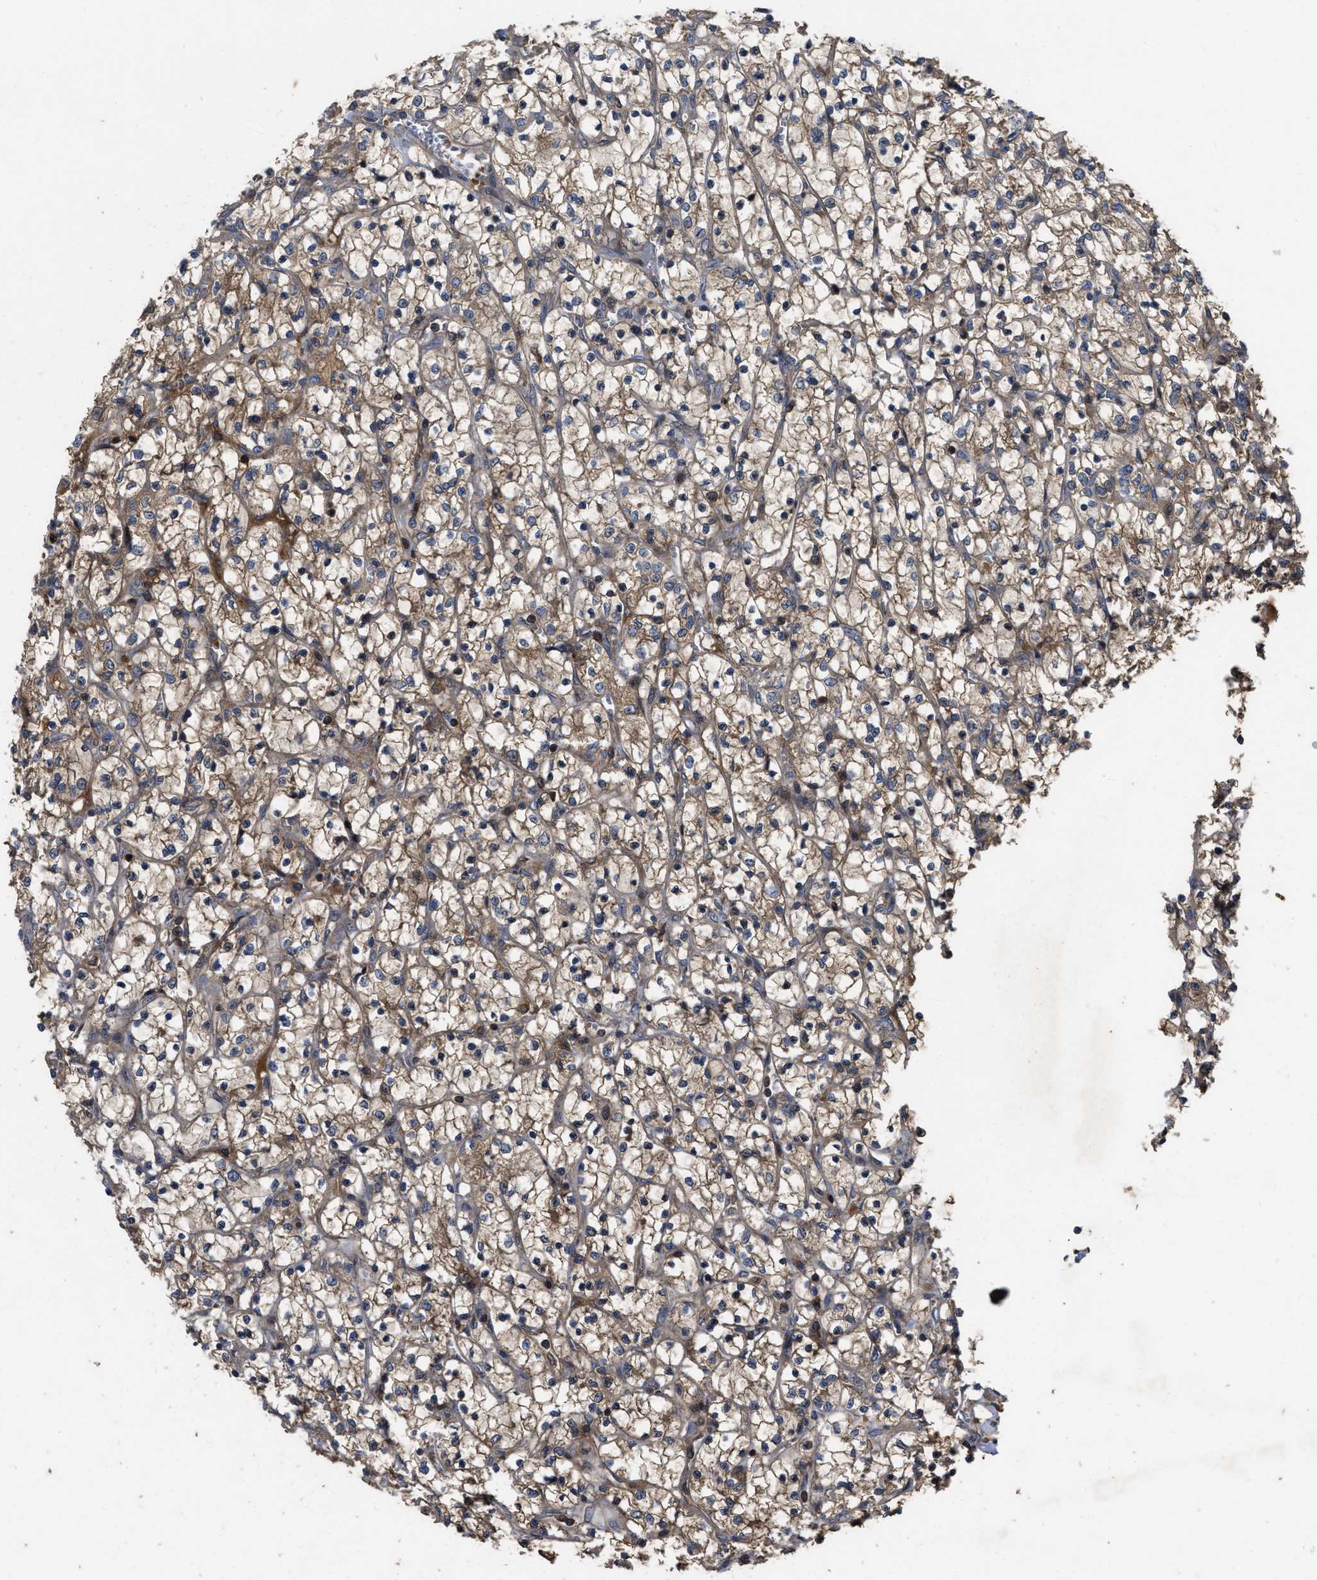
{"staining": {"intensity": "weak", "quantity": ">75%", "location": "cytoplasmic/membranous"}, "tissue": "renal cancer", "cell_type": "Tumor cells", "image_type": "cancer", "snomed": [{"axis": "morphology", "description": "Adenocarcinoma, NOS"}, {"axis": "topography", "description": "Kidney"}], "caption": "The photomicrograph exhibits a brown stain indicating the presence of a protein in the cytoplasmic/membranous of tumor cells in adenocarcinoma (renal).", "gene": "CBR3", "patient": {"sex": "female", "age": 69}}